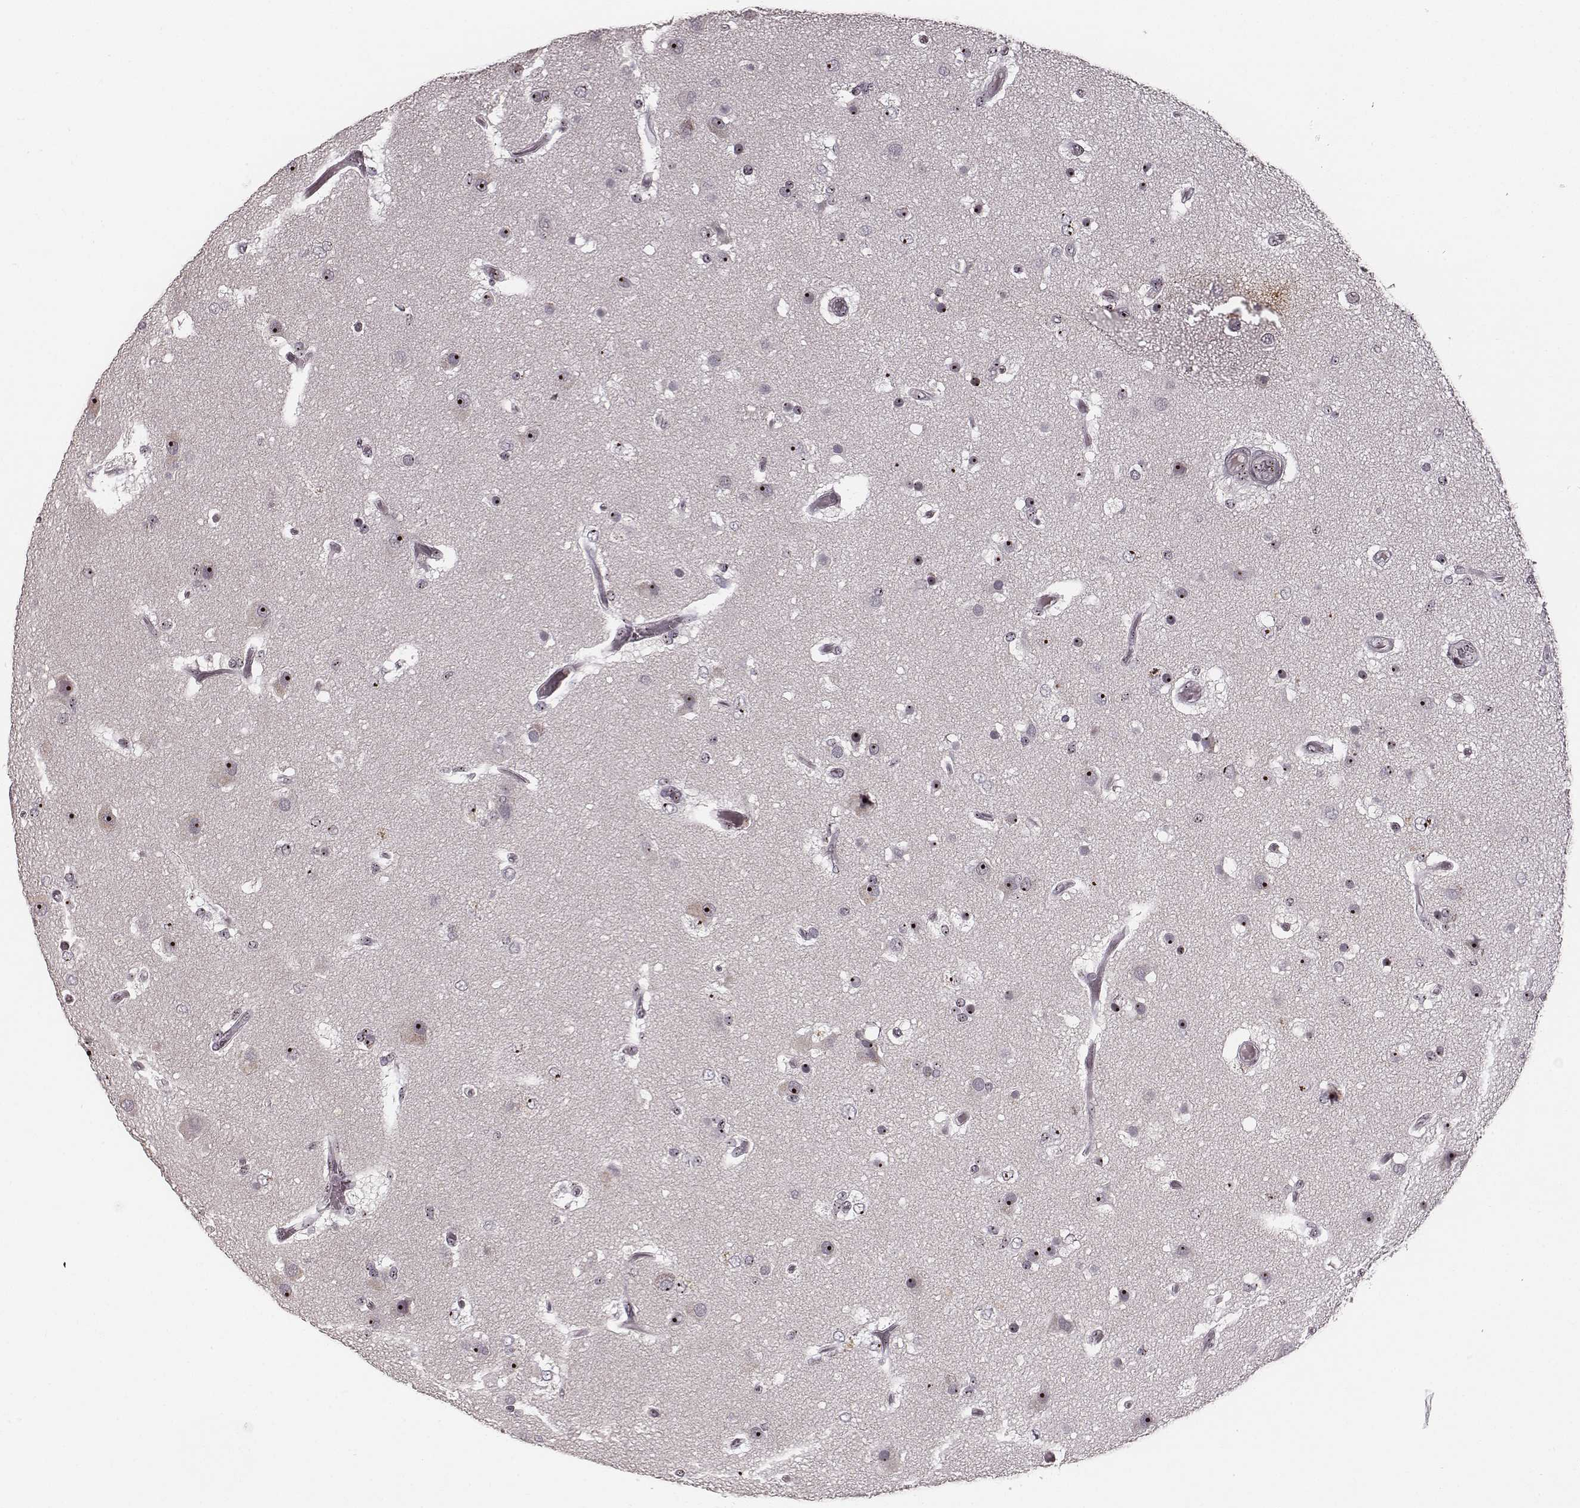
{"staining": {"intensity": "moderate", "quantity": ">75%", "location": "nuclear"}, "tissue": "glioma", "cell_type": "Tumor cells", "image_type": "cancer", "snomed": [{"axis": "morphology", "description": "Glioma, malignant, High grade"}, {"axis": "topography", "description": "Brain"}], "caption": "High-power microscopy captured an immunohistochemistry (IHC) image of malignant glioma (high-grade), revealing moderate nuclear positivity in about >75% of tumor cells.", "gene": "NOP56", "patient": {"sex": "female", "age": 63}}